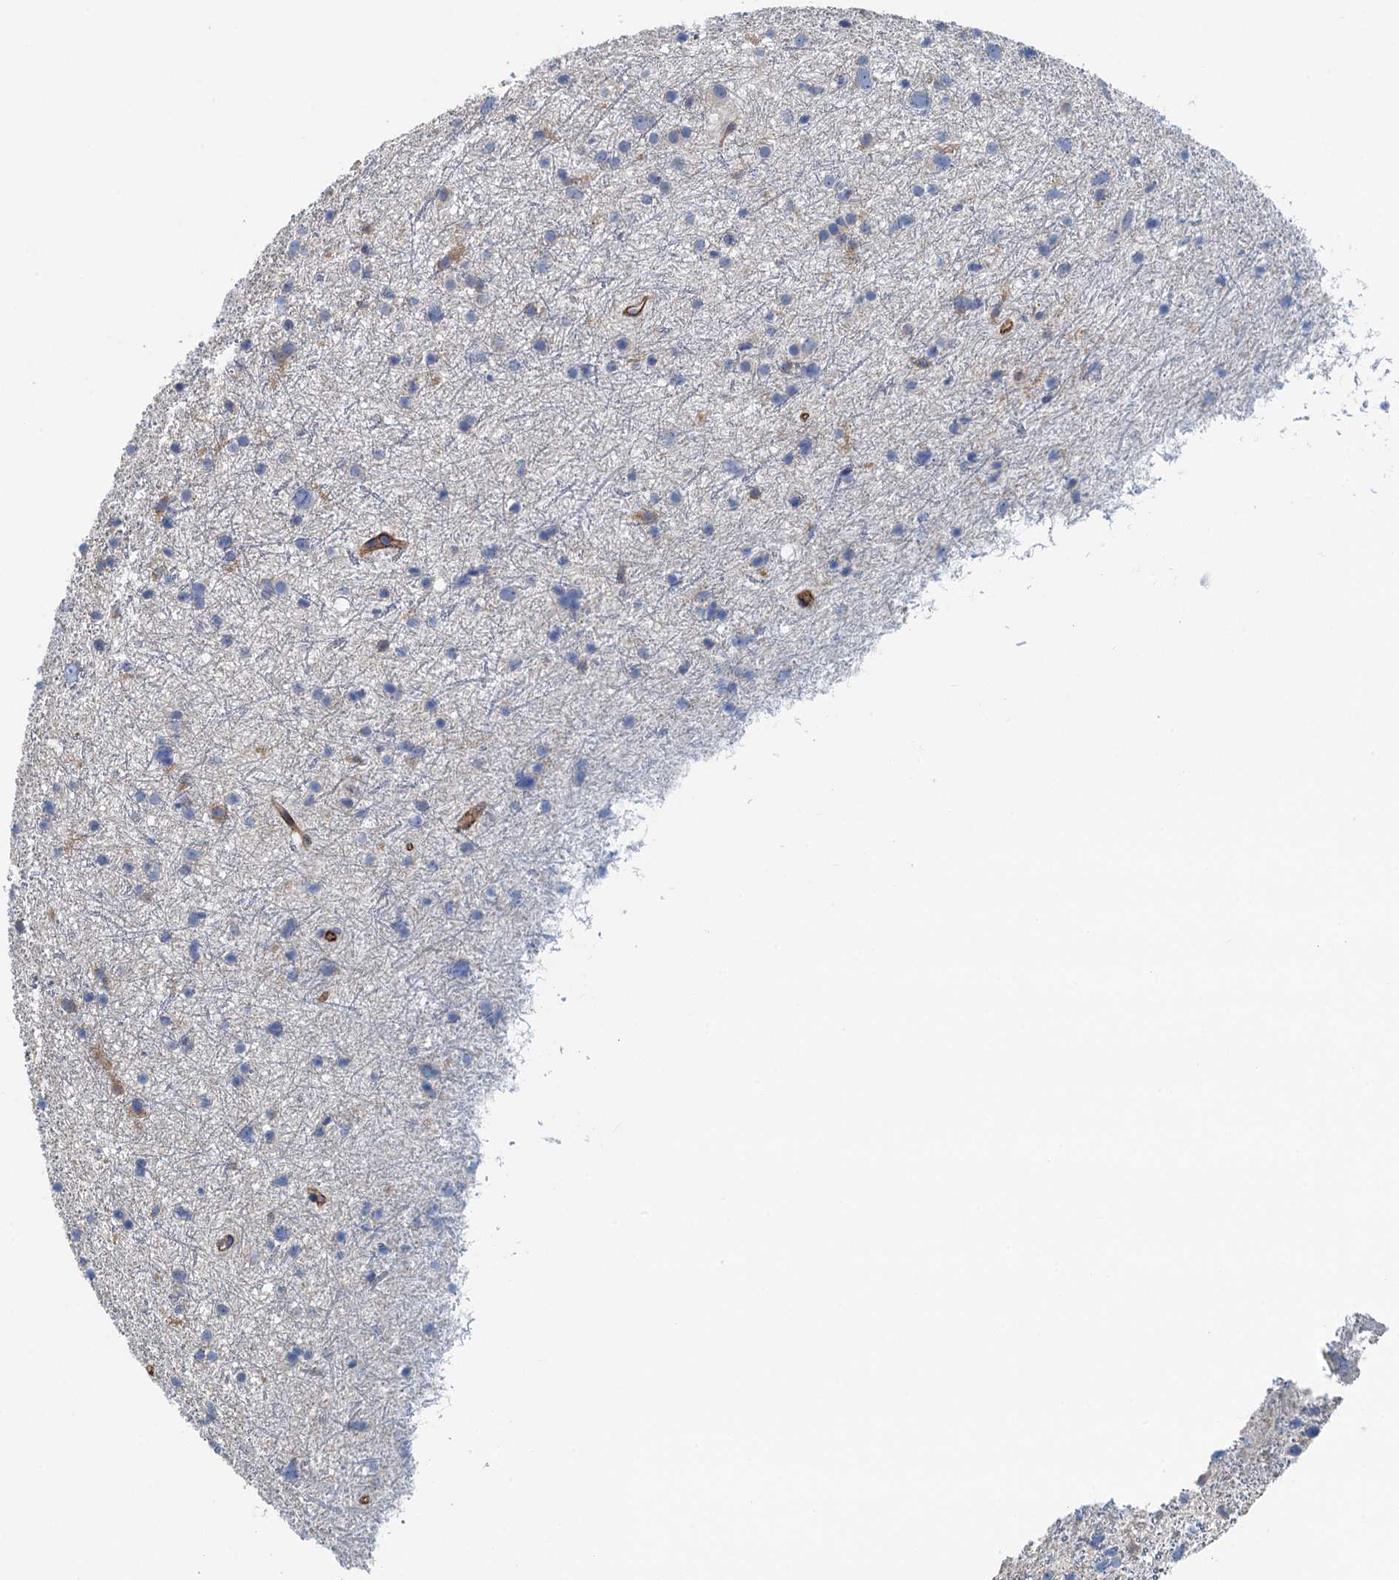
{"staining": {"intensity": "negative", "quantity": "none", "location": "none"}, "tissue": "glioma", "cell_type": "Tumor cells", "image_type": "cancer", "snomed": [{"axis": "morphology", "description": "Glioma, malignant, Low grade"}, {"axis": "topography", "description": "Cerebral cortex"}], "caption": "DAB immunohistochemical staining of human malignant glioma (low-grade) demonstrates no significant expression in tumor cells.", "gene": "PPP1R14D", "patient": {"sex": "female", "age": 39}}